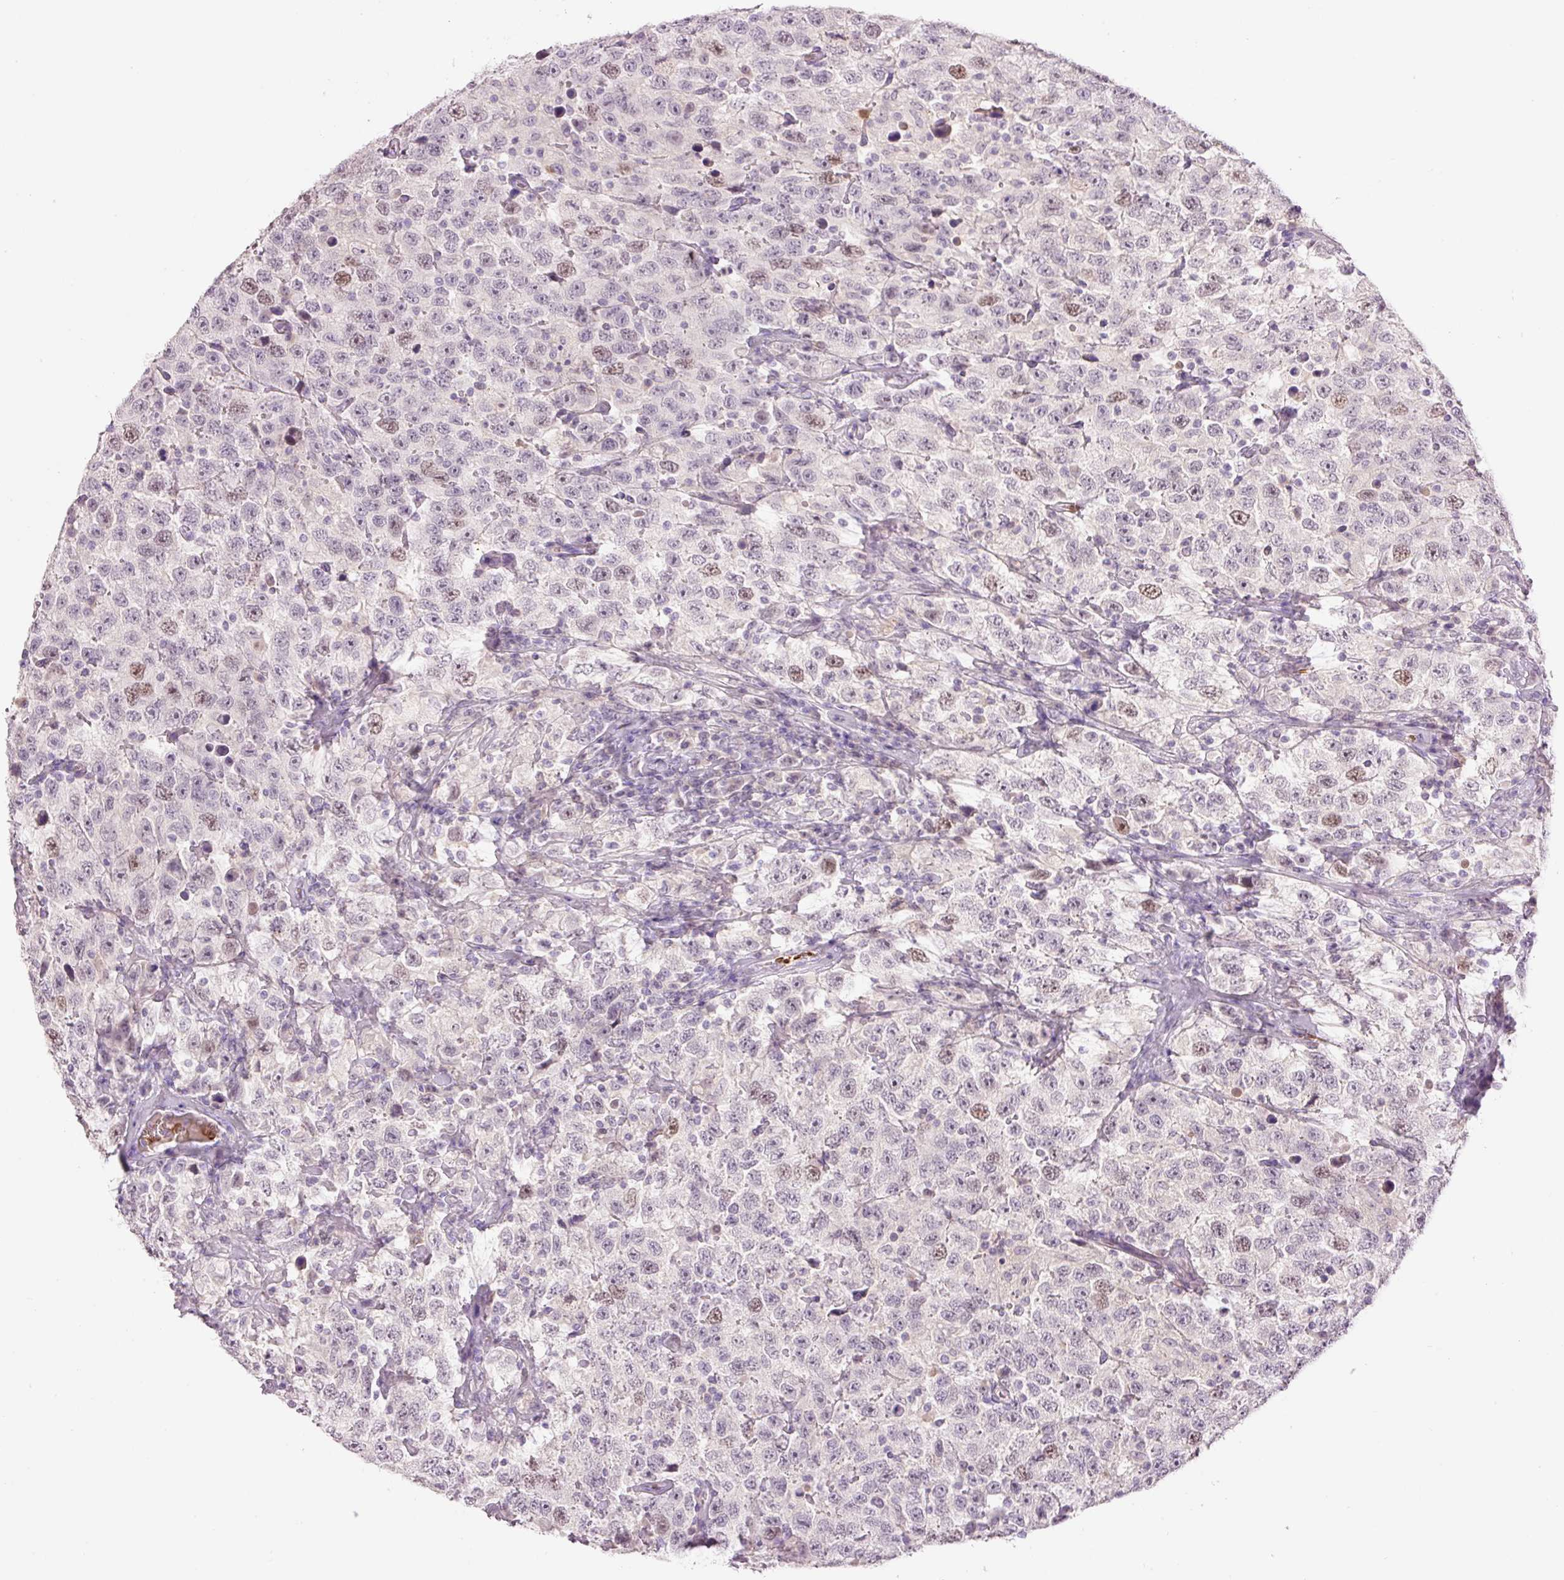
{"staining": {"intensity": "moderate", "quantity": "<25%", "location": "nuclear"}, "tissue": "testis cancer", "cell_type": "Tumor cells", "image_type": "cancer", "snomed": [{"axis": "morphology", "description": "Seminoma, NOS"}, {"axis": "topography", "description": "Testis"}], "caption": "Protein analysis of testis cancer tissue exhibits moderate nuclear expression in about <25% of tumor cells. The protein of interest is shown in brown color, while the nuclei are stained blue.", "gene": "LY6G6D", "patient": {"sex": "male", "age": 41}}